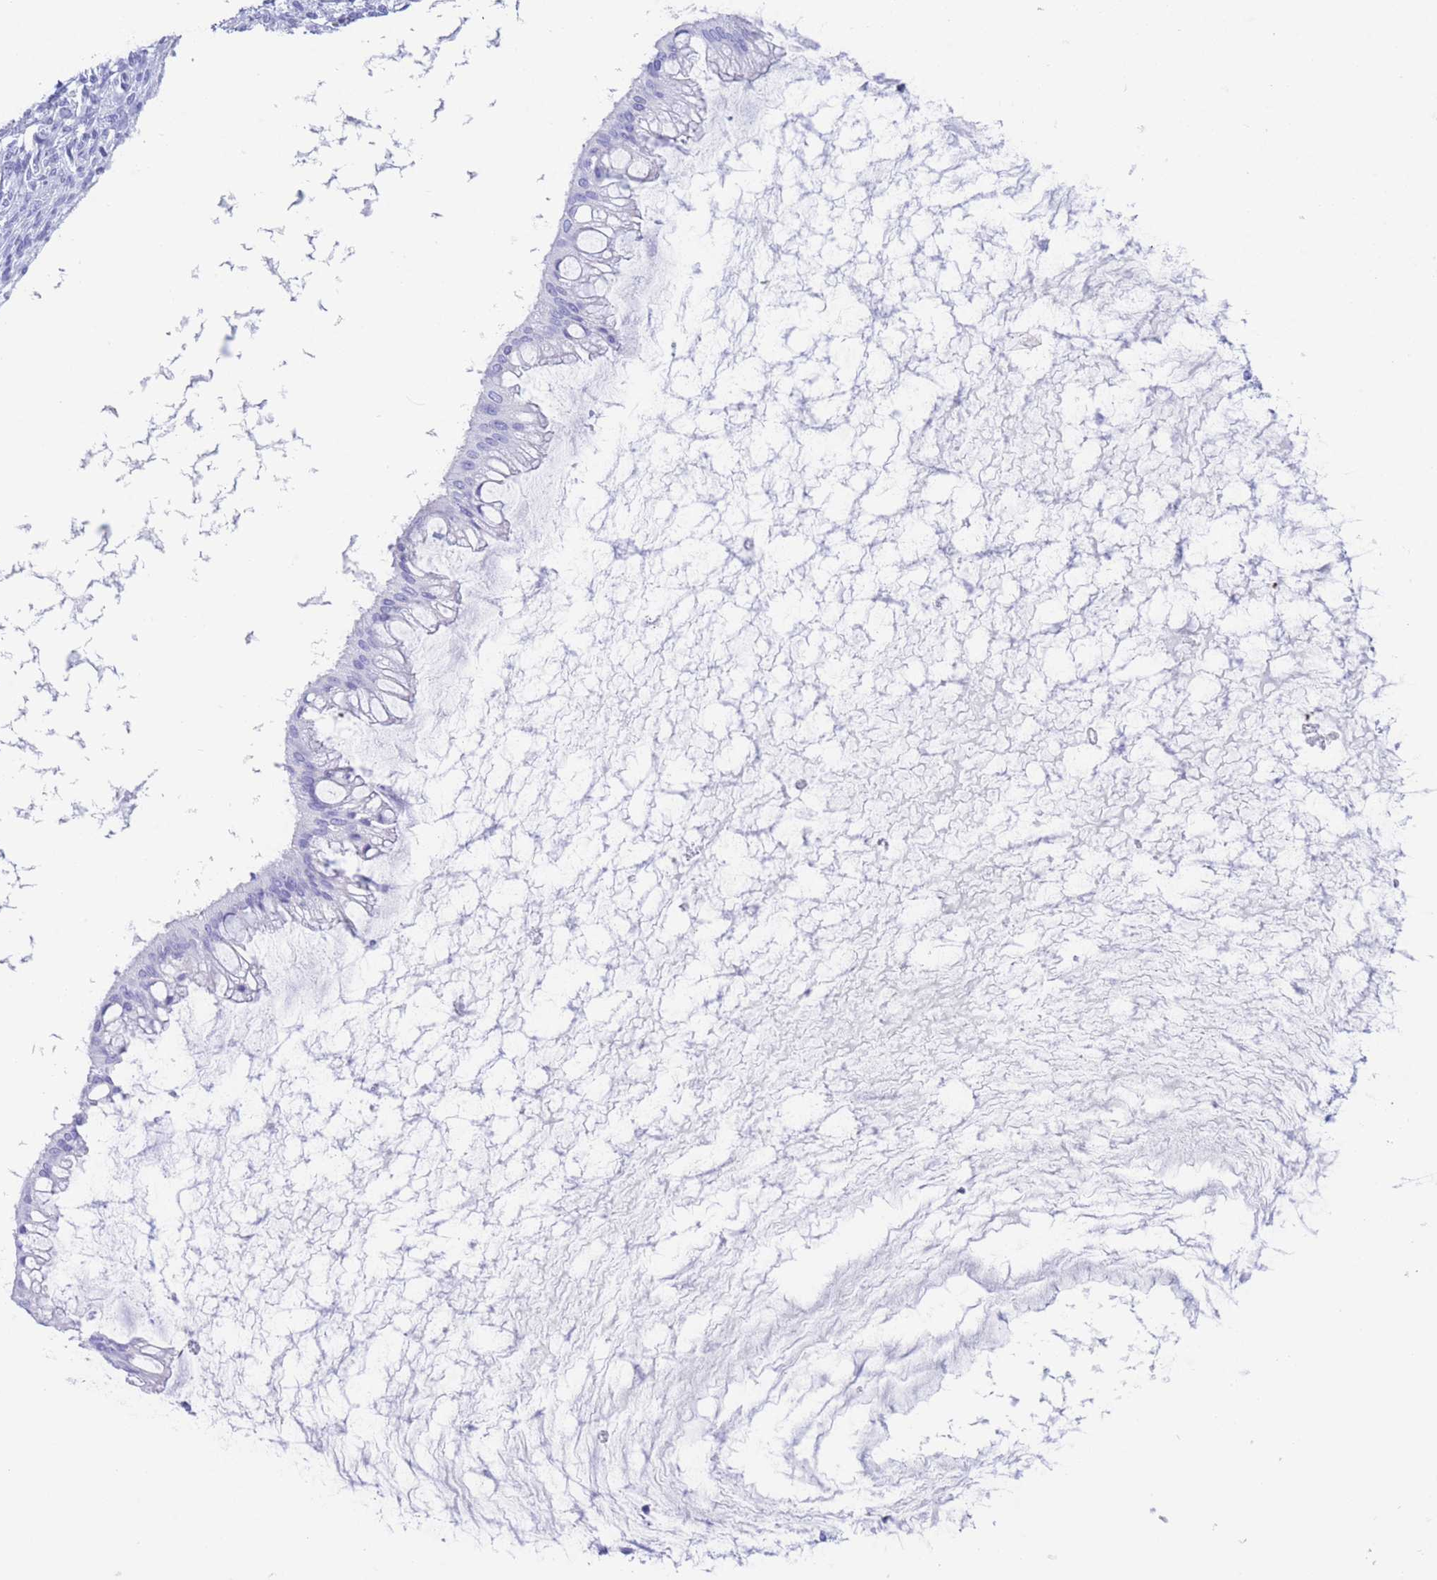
{"staining": {"intensity": "negative", "quantity": "none", "location": "none"}, "tissue": "ovarian cancer", "cell_type": "Tumor cells", "image_type": "cancer", "snomed": [{"axis": "morphology", "description": "Cystadenocarcinoma, mucinous, NOS"}, {"axis": "topography", "description": "Ovary"}], "caption": "There is no significant positivity in tumor cells of mucinous cystadenocarcinoma (ovarian). (DAB immunohistochemistry visualized using brightfield microscopy, high magnification).", "gene": "SLCO1B3", "patient": {"sex": "female", "age": 73}}